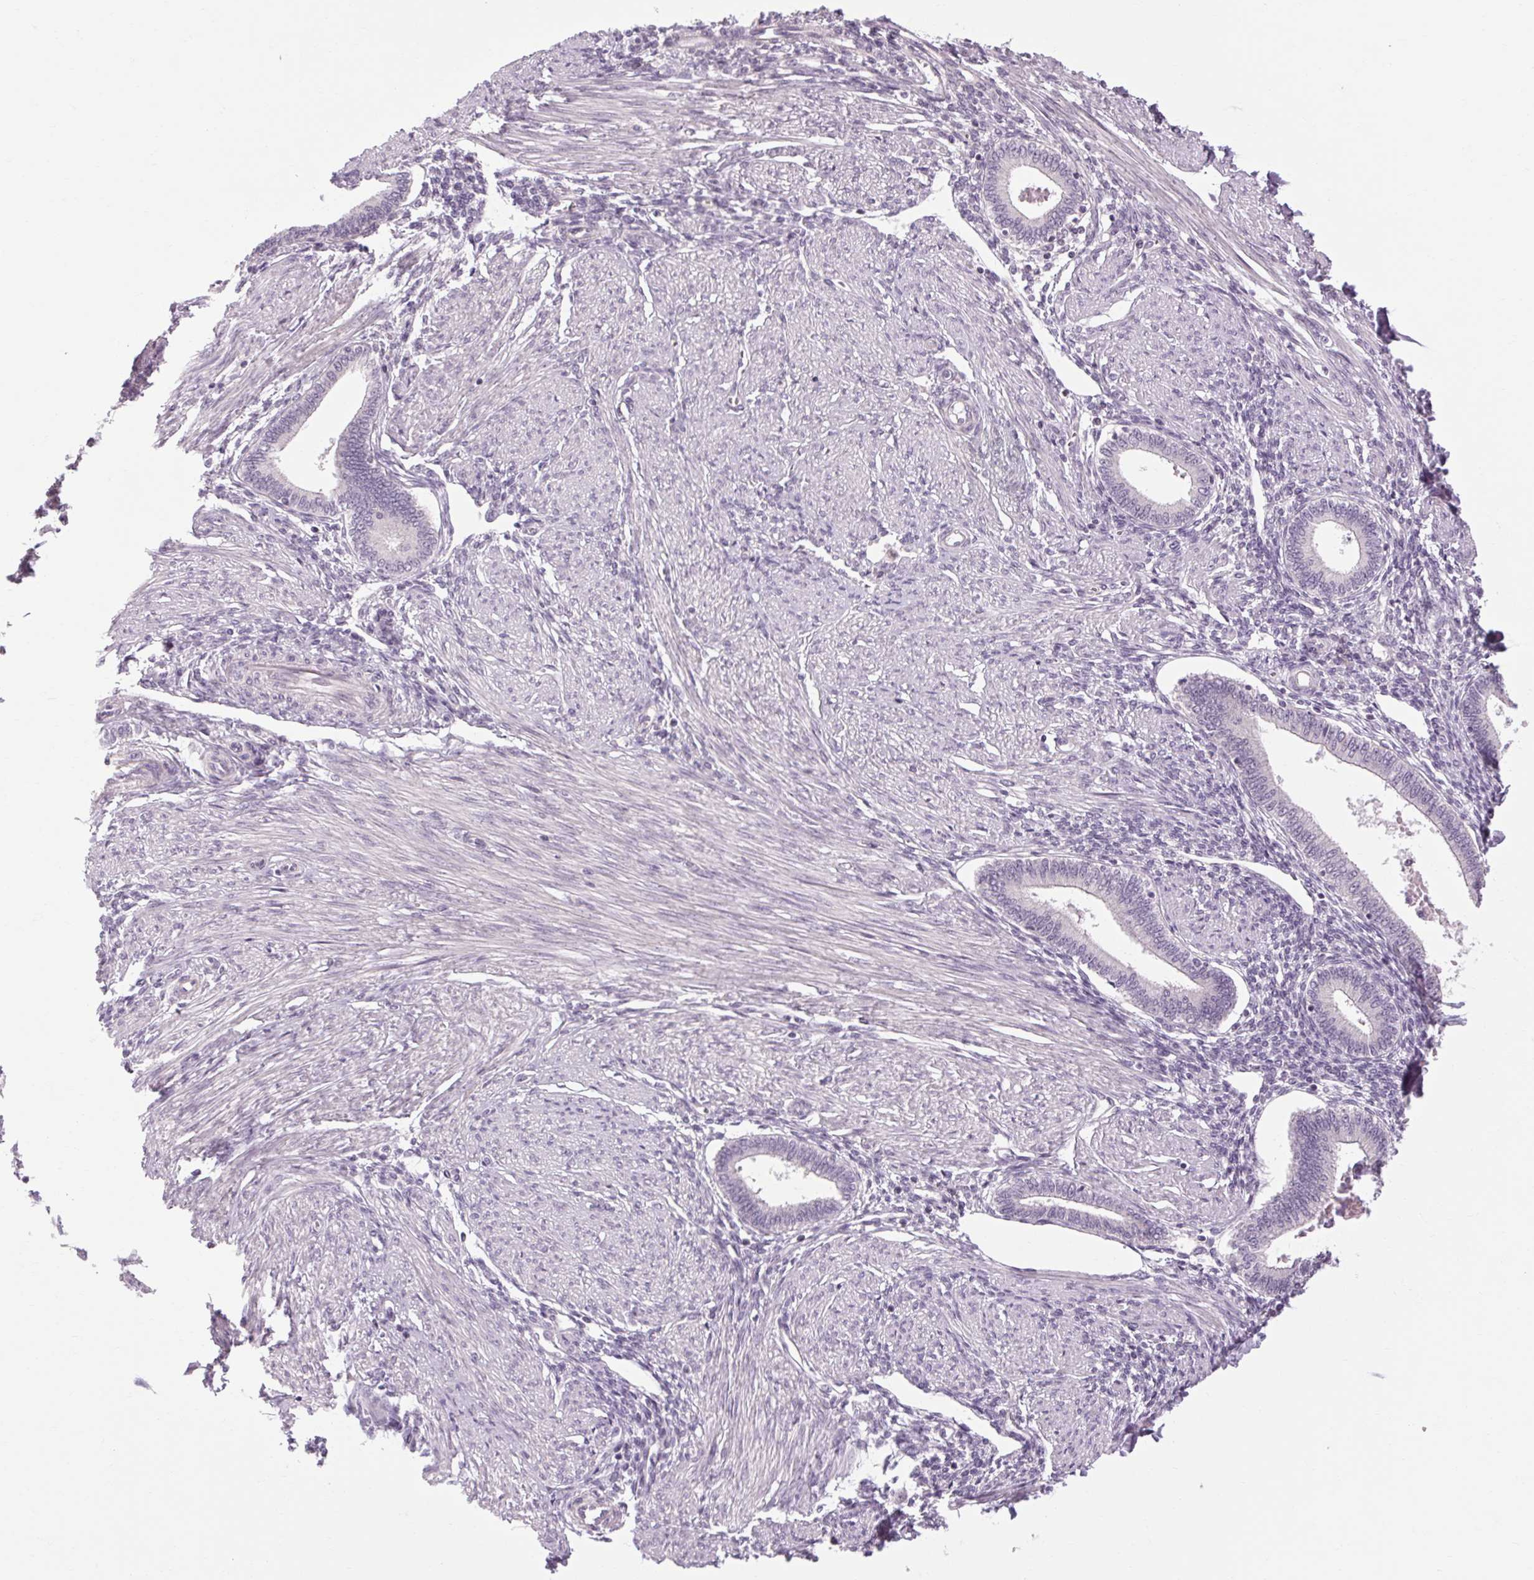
{"staining": {"intensity": "negative", "quantity": "none", "location": "none"}, "tissue": "endometrium", "cell_type": "Cells in endometrial stroma", "image_type": "normal", "snomed": [{"axis": "morphology", "description": "Normal tissue, NOS"}, {"axis": "topography", "description": "Endometrium"}], "caption": "Protein analysis of benign endometrium exhibits no significant staining in cells in endometrial stroma. (DAB IHC, high magnification).", "gene": "KLHL40", "patient": {"sex": "female", "age": 42}}